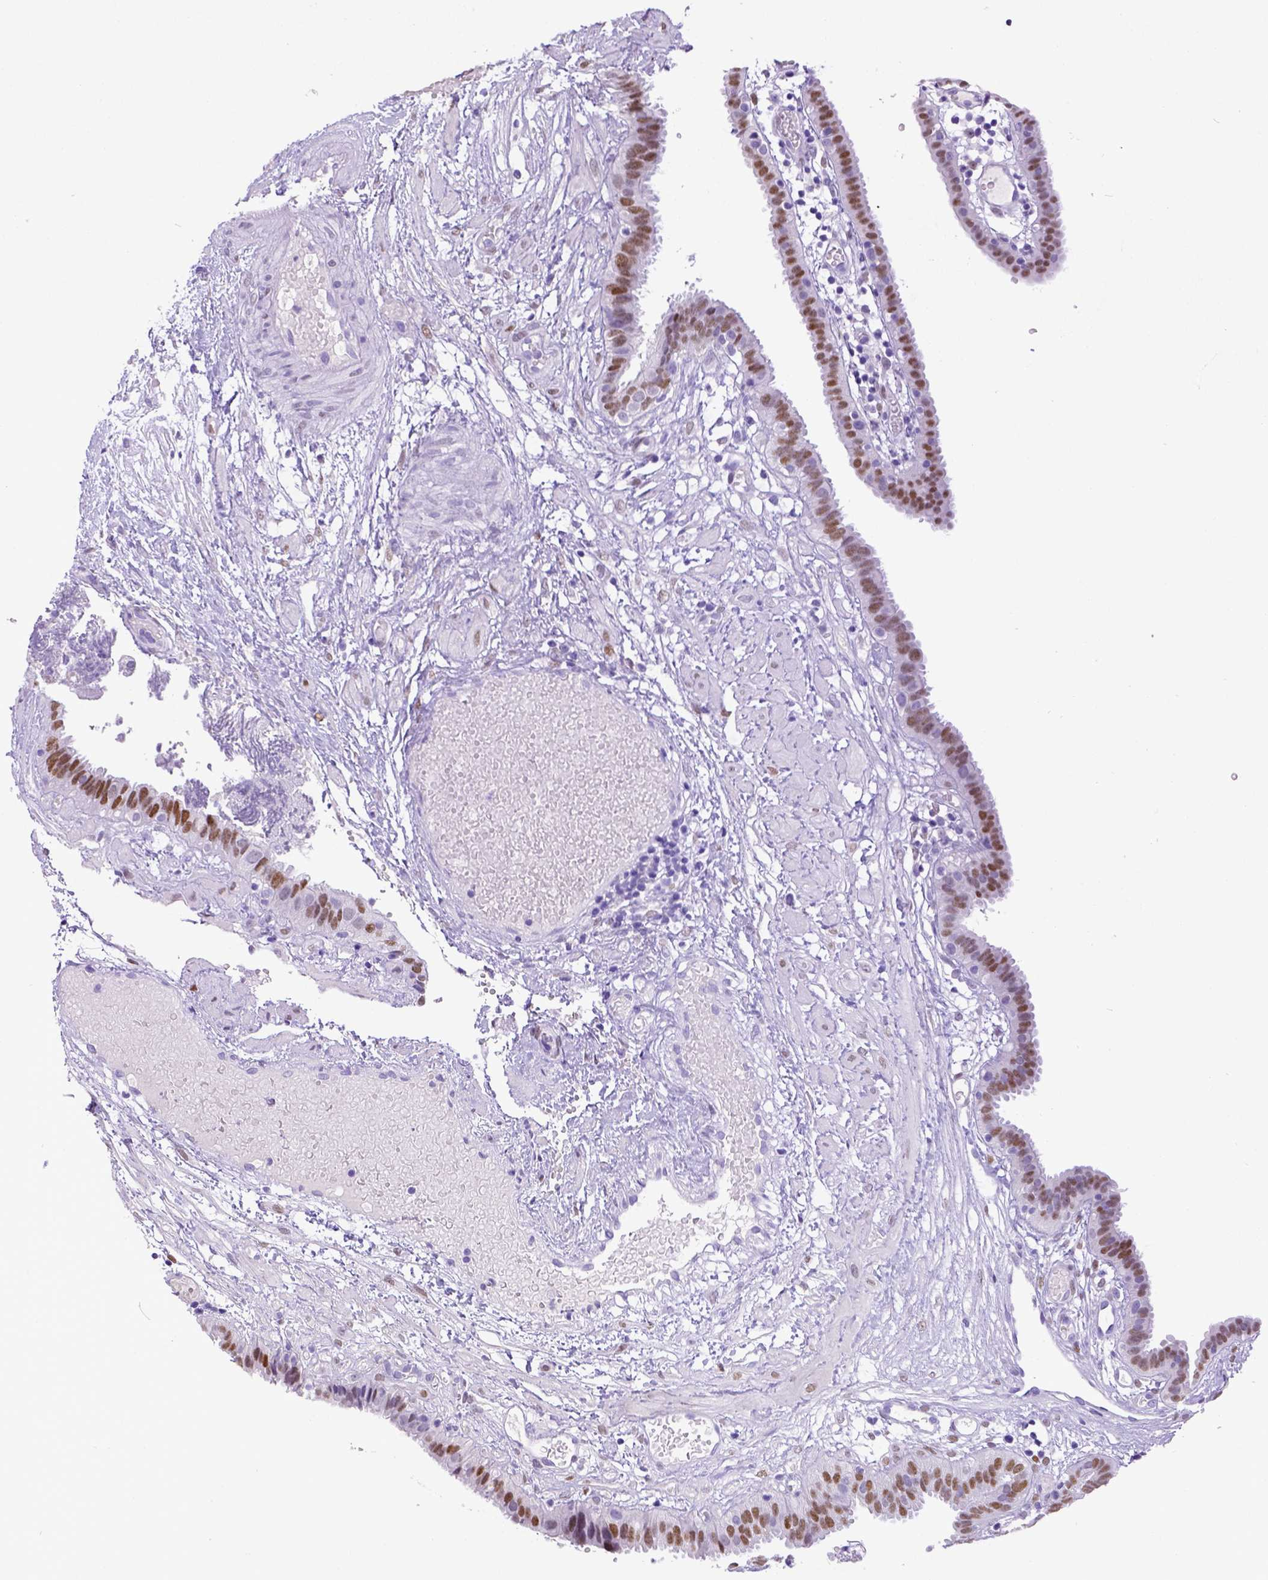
{"staining": {"intensity": "moderate", "quantity": "25%-75%", "location": "nuclear"}, "tissue": "fallopian tube", "cell_type": "Glandular cells", "image_type": "normal", "snomed": [{"axis": "morphology", "description": "Normal tissue, NOS"}, {"axis": "topography", "description": "Fallopian tube"}], "caption": "The micrograph displays a brown stain indicating the presence of a protein in the nuclear of glandular cells in fallopian tube.", "gene": "ESR1", "patient": {"sex": "female", "age": 37}}